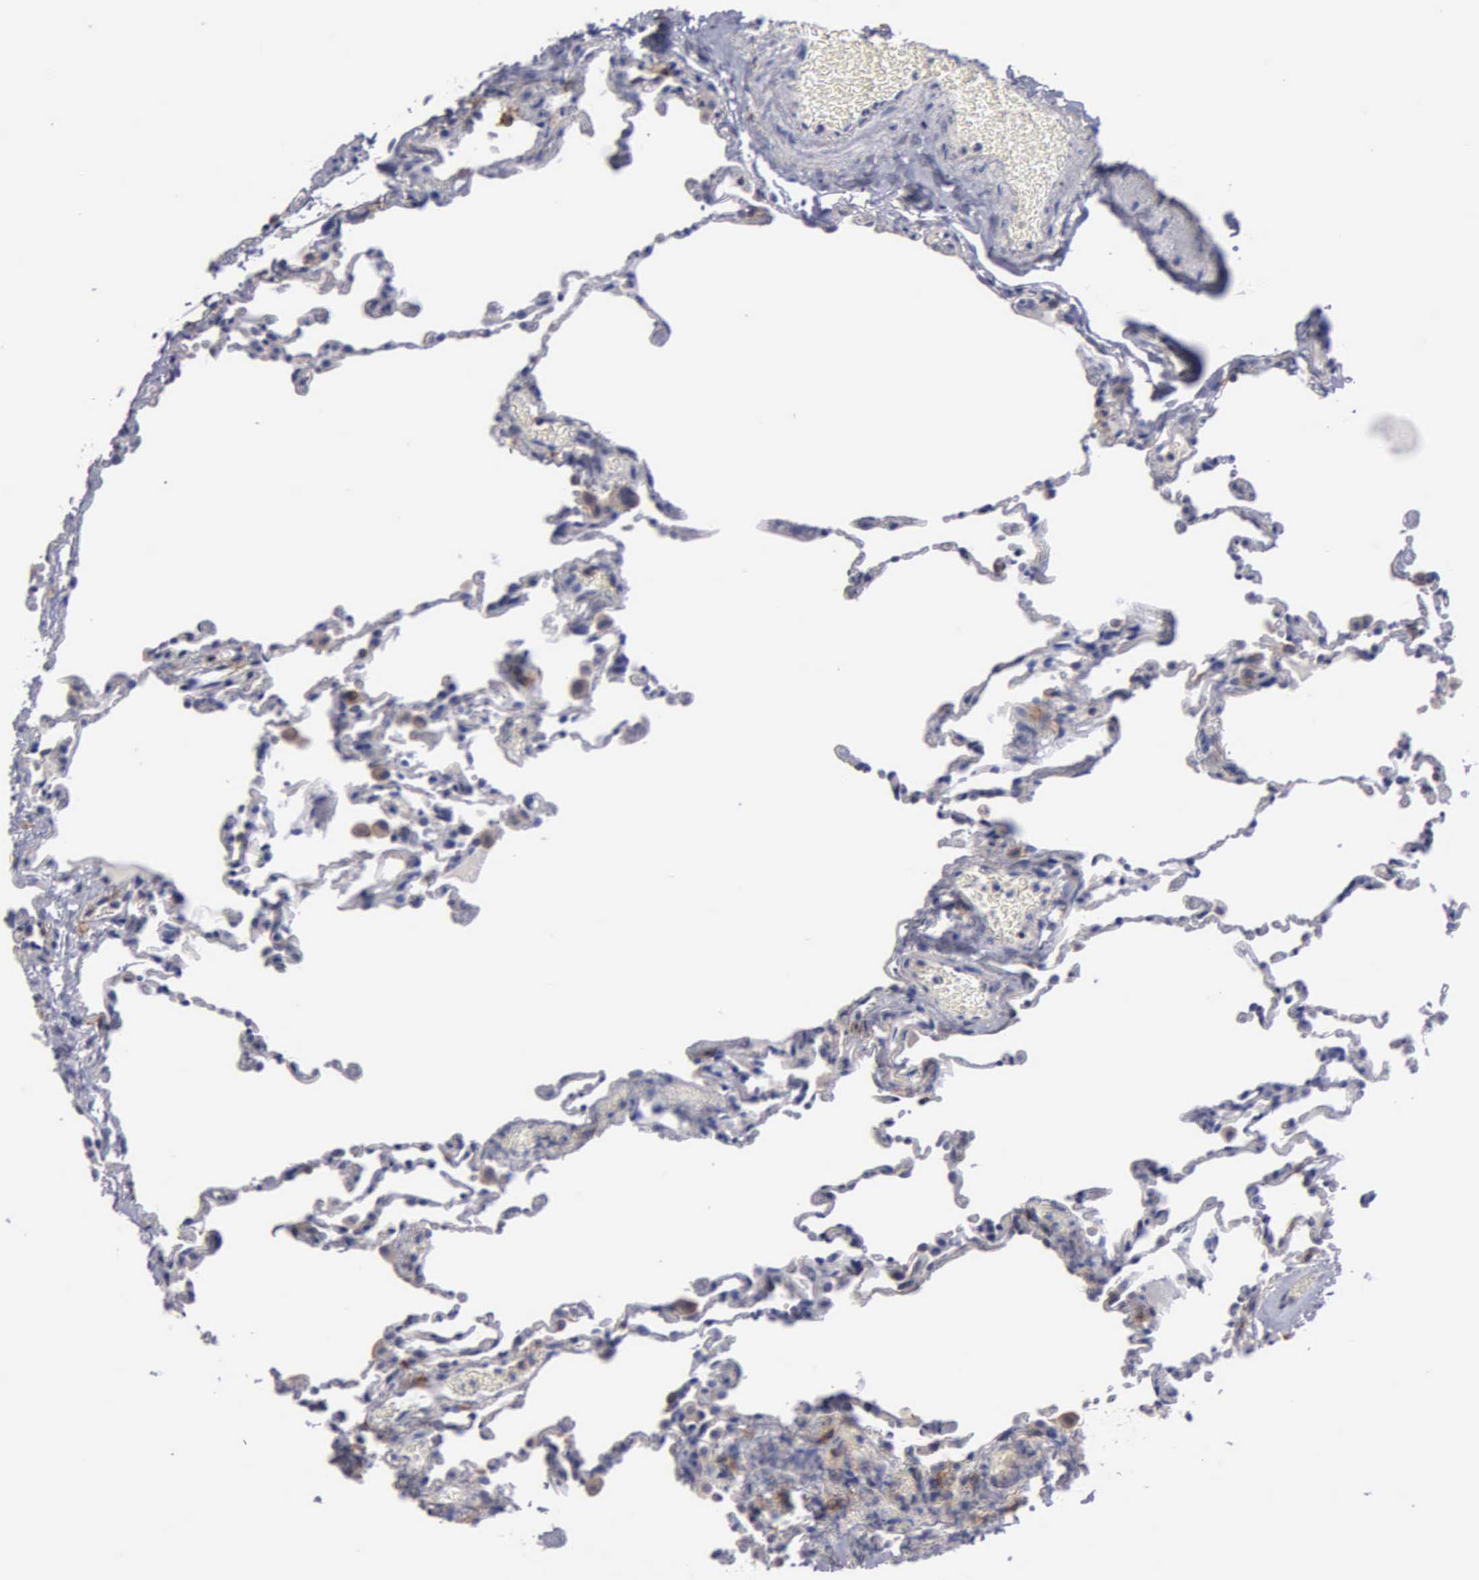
{"staining": {"intensity": "negative", "quantity": "none", "location": "none"}, "tissue": "lung", "cell_type": "Alveolar cells", "image_type": "normal", "snomed": [{"axis": "morphology", "description": "Normal tissue, NOS"}, {"axis": "topography", "description": "Lung"}], "caption": "The photomicrograph displays no significant positivity in alveolar cells of lung.", "gene": "PTGS2", "patient": {"sex": "female", "age": 61}}